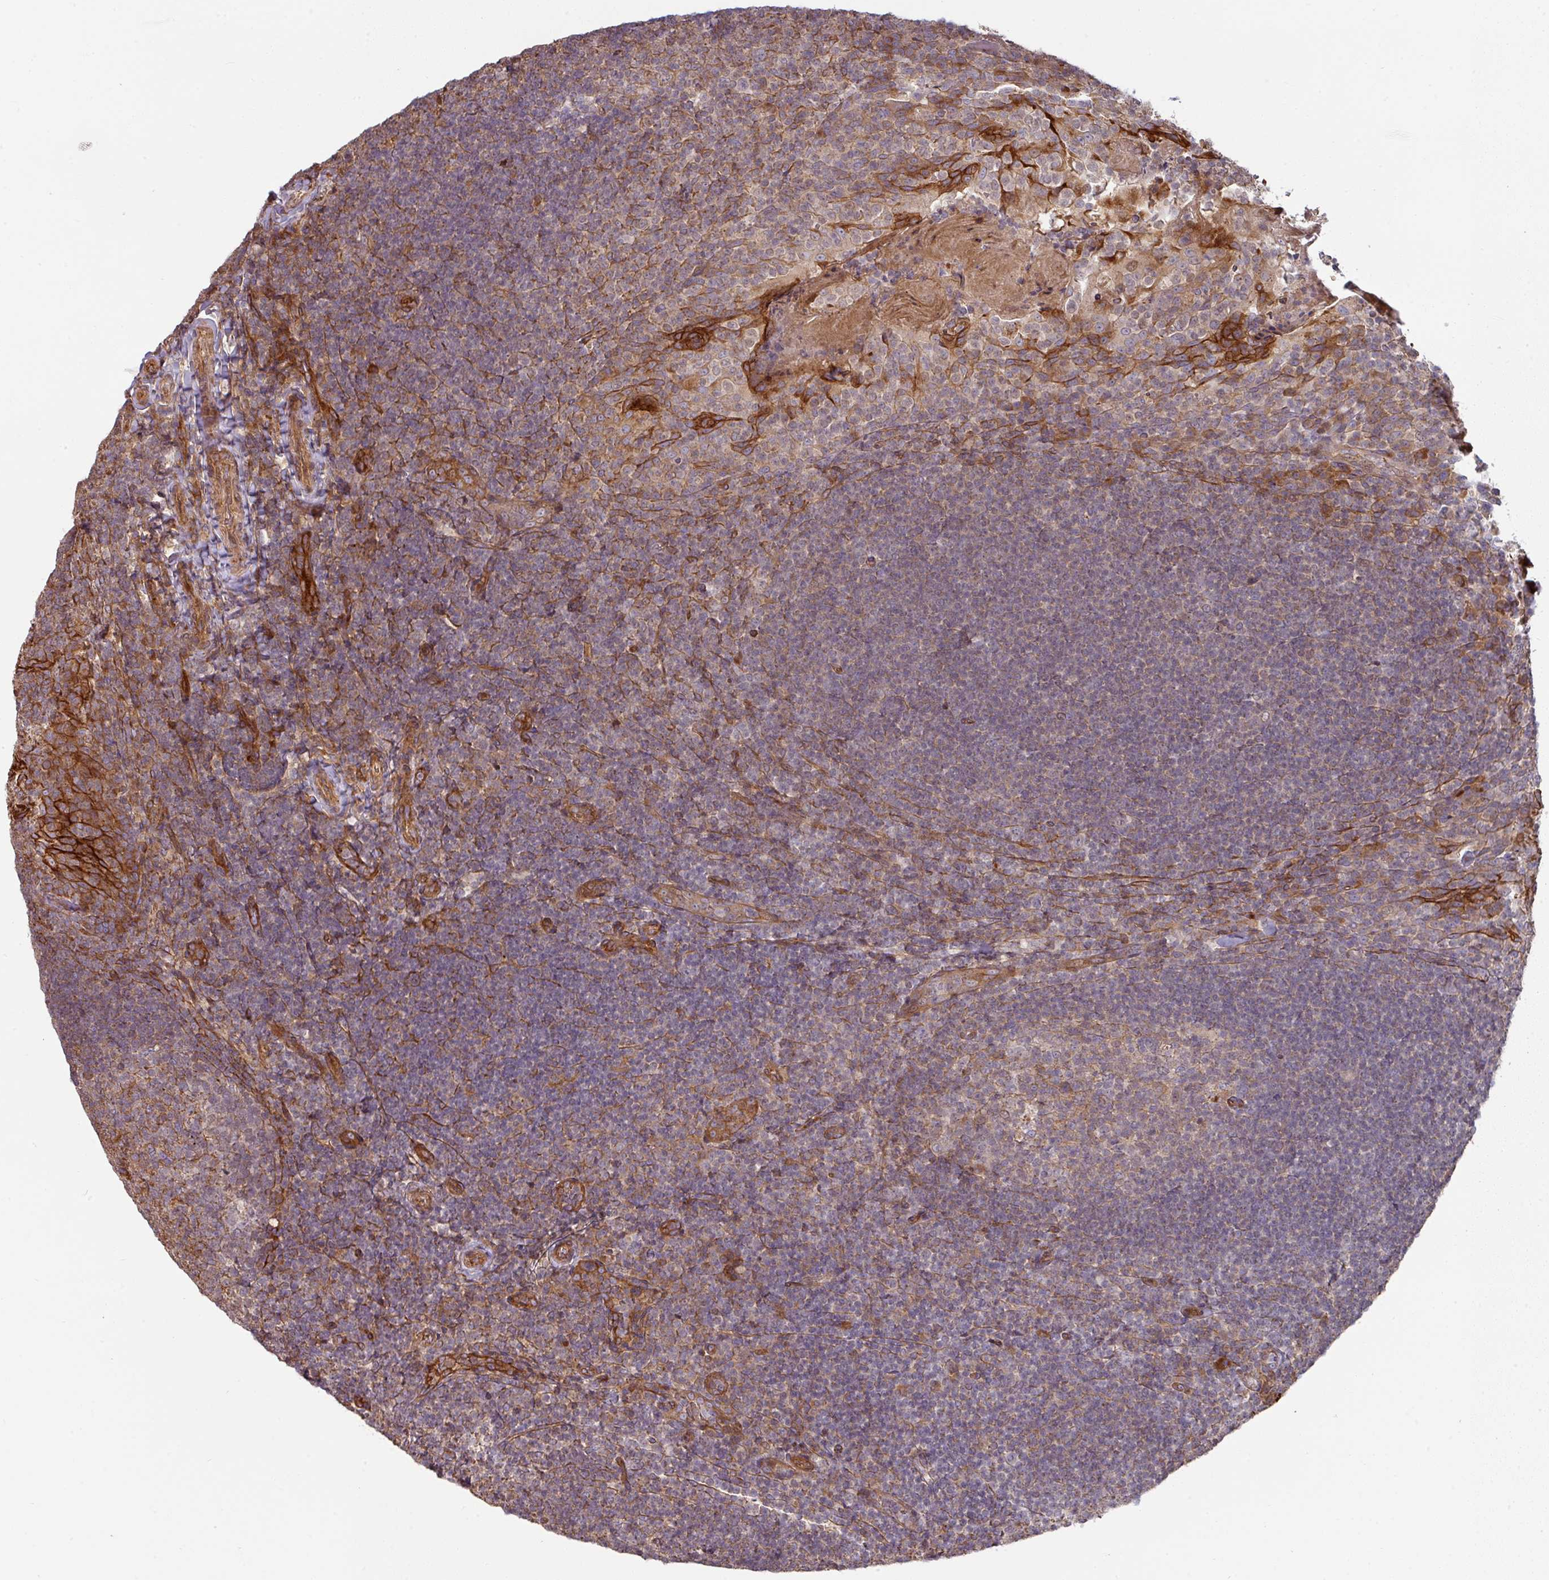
{"staining": {"intensity": "weak", "quantity": "25%-75%", "location": "cytoplasmic/membranous,nuclear"}, "tissue": "tonsil", "cell_type": "Germinal center cells", "image_type": "normal", "snomed": [{"axis": "morphology", "description": "Normal tissue, NOS"}, {"axis": "topography", "description": "Tonsil"}], "caption": "High-magnification brightfield microscopy of unremarkable tonsil stained with DAB (brown) and counterstained with hematoxylin (blue). germinal center cells exhibit weak cytoplasmic/membranous,nuclear staining is seen in about25%-75% of cells.", "gene": "CASP2", "patient": {"sex": "female", "age": 10}}